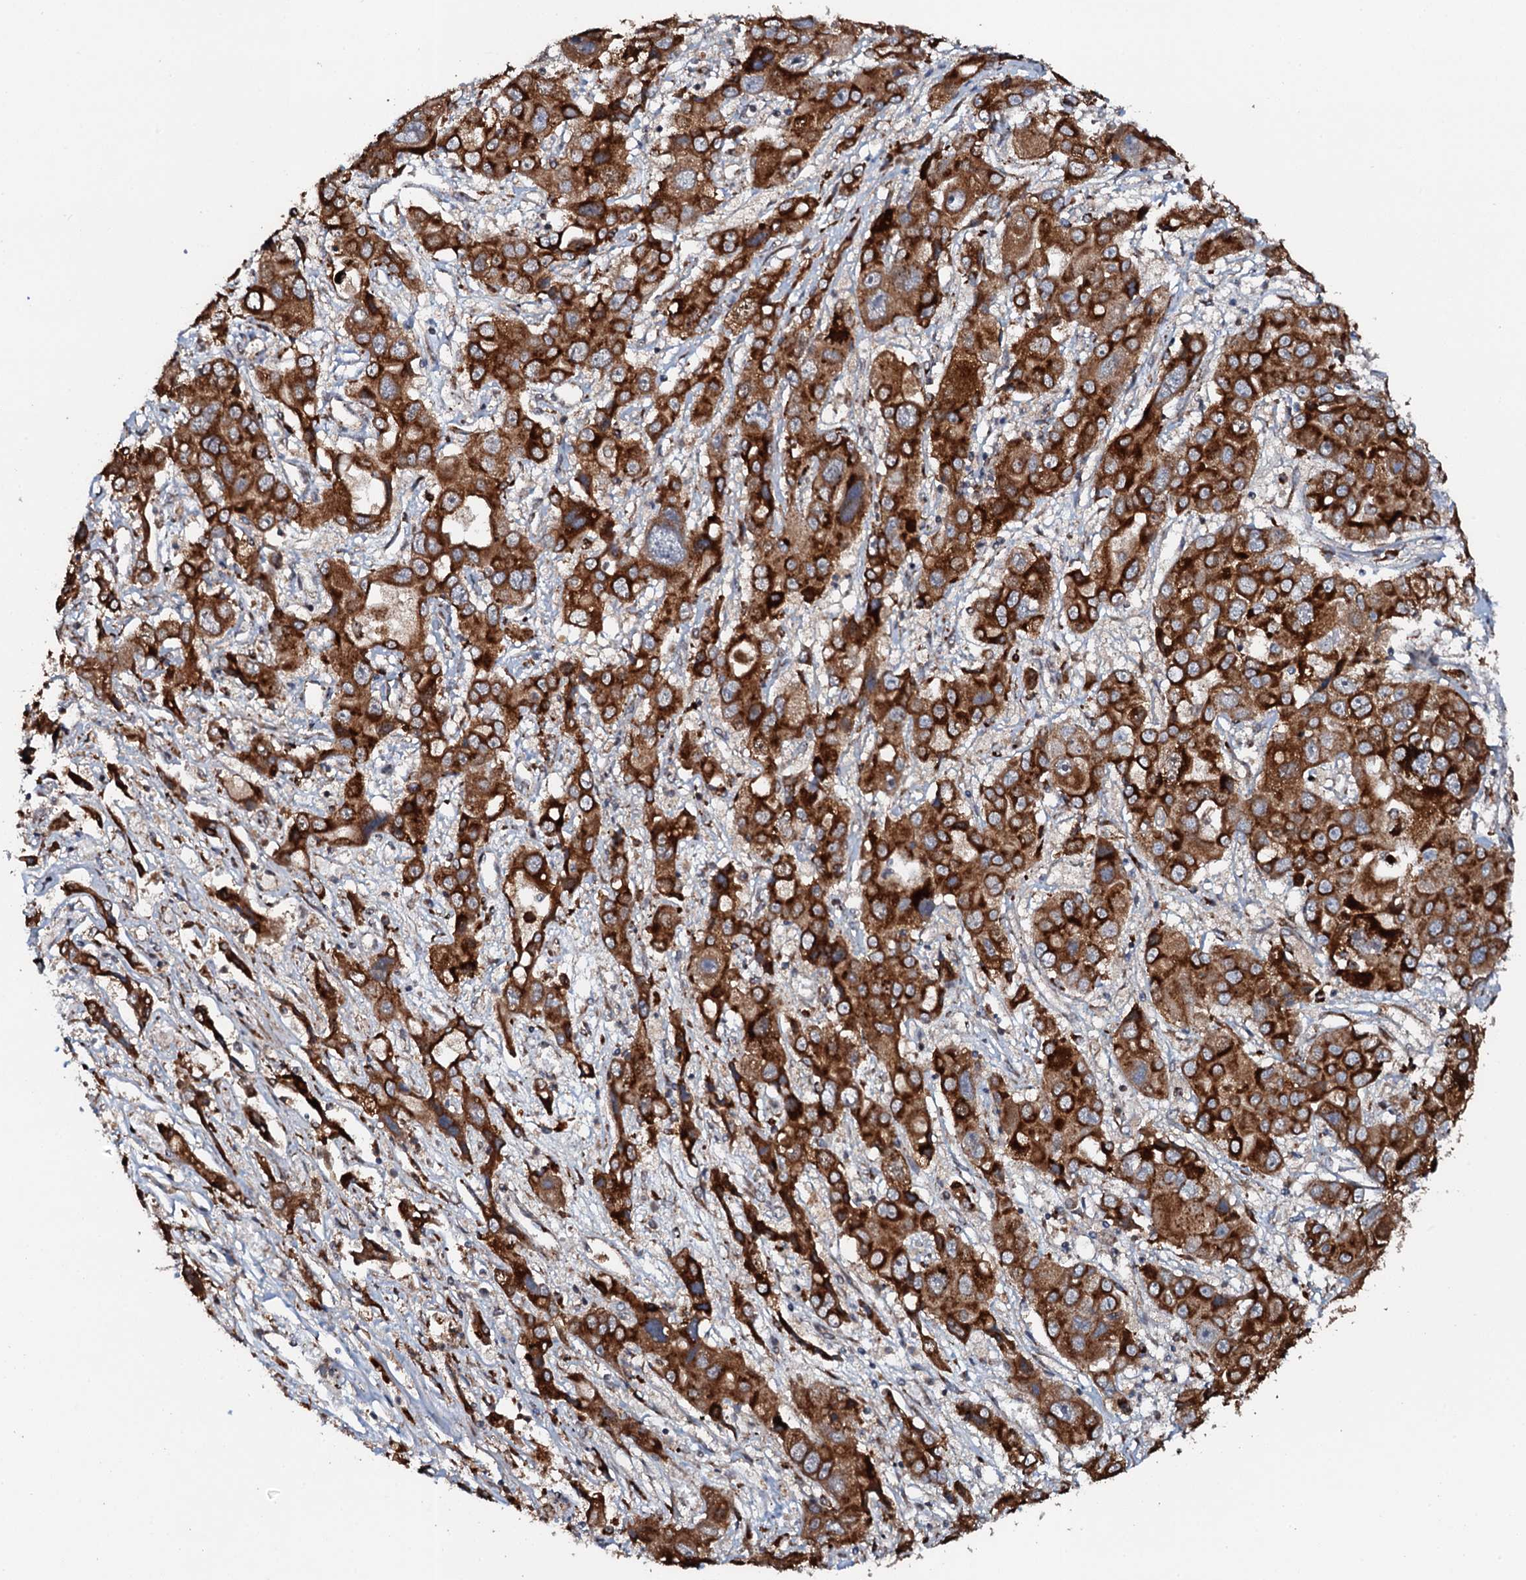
{"staining": {"intensity": "strong", "quantity": ">75%", "location": "cytoplasmic/membranous"}, "tissue": "liver cancer", "cell_type": "Tumor cells", "image_type": "cancer", "snomed": [{"axis": "morphology", "description": "Cholangiocarcinoma"}, {"axis": "topography", "description": "Liver"}], "caption": "DAB (3,3'-diaminobenzidine) immunohistochemical staining of human liver cancer (cholangiocarcinoma) displays strong cytoplasmic/membranous protein staining in approximately >75% of tumor cells. Immunohistochemistry (ihc) stains the protein in brown and the nuclei are stained blue.", "gene": "GLCE", "patient": {"sex": "male", "age": 67}}